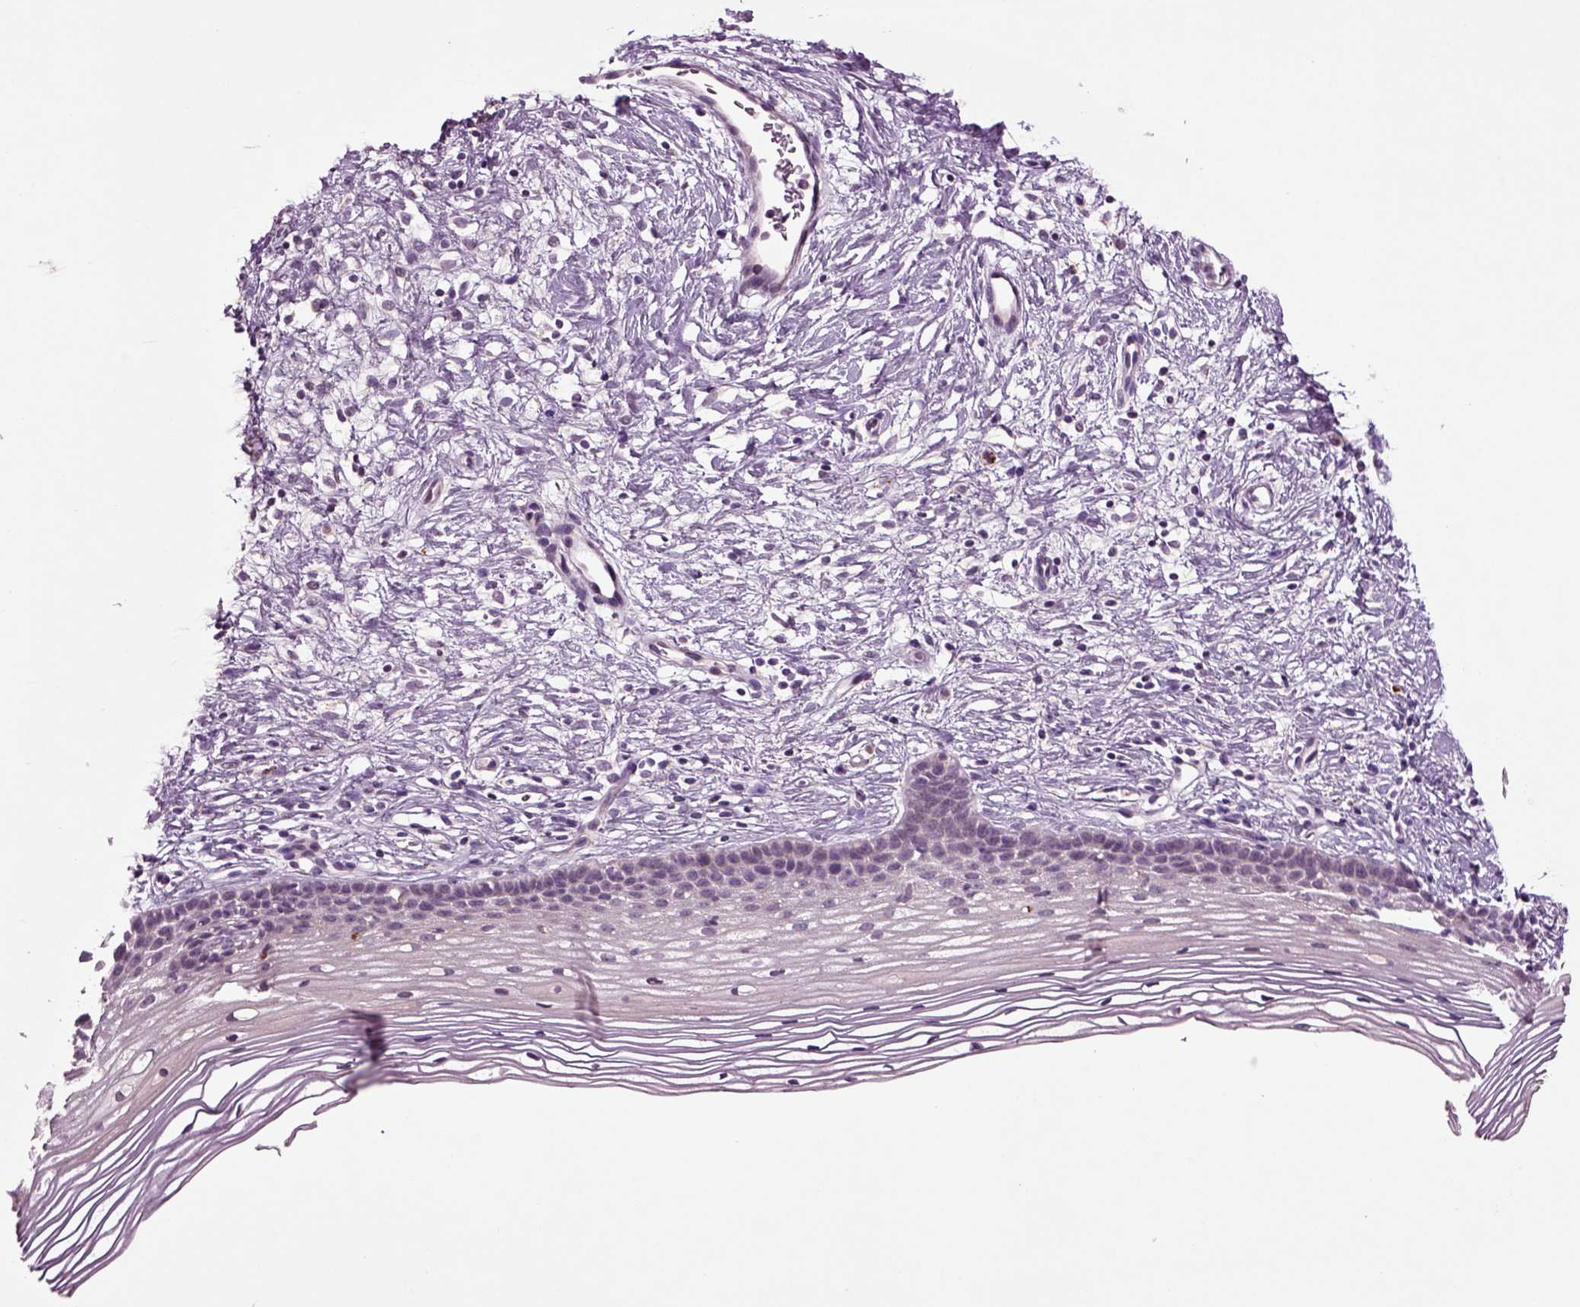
{"staining": {"intensity": "negative", "quantity": "none", "location": "none"}, "tissue": "cervix", "cell_type": "Glandular cells", "image_type": "normal", "snomed": [{"axis": "morphology", "description": "Normal tissue, NOS"}, {"axis": "topography", "description": "Cervix"}], "caption": "DAB (3,3'-diaminobenzidine) immunohistochemical staining of benign human cervix reveals no significant staining in glandular cells. (DAB immunohistochemistry (IHC) with hematoxylin counter stain).", "gene": "SLC17A6", "patient": {"sex": "female", "age": 39}}